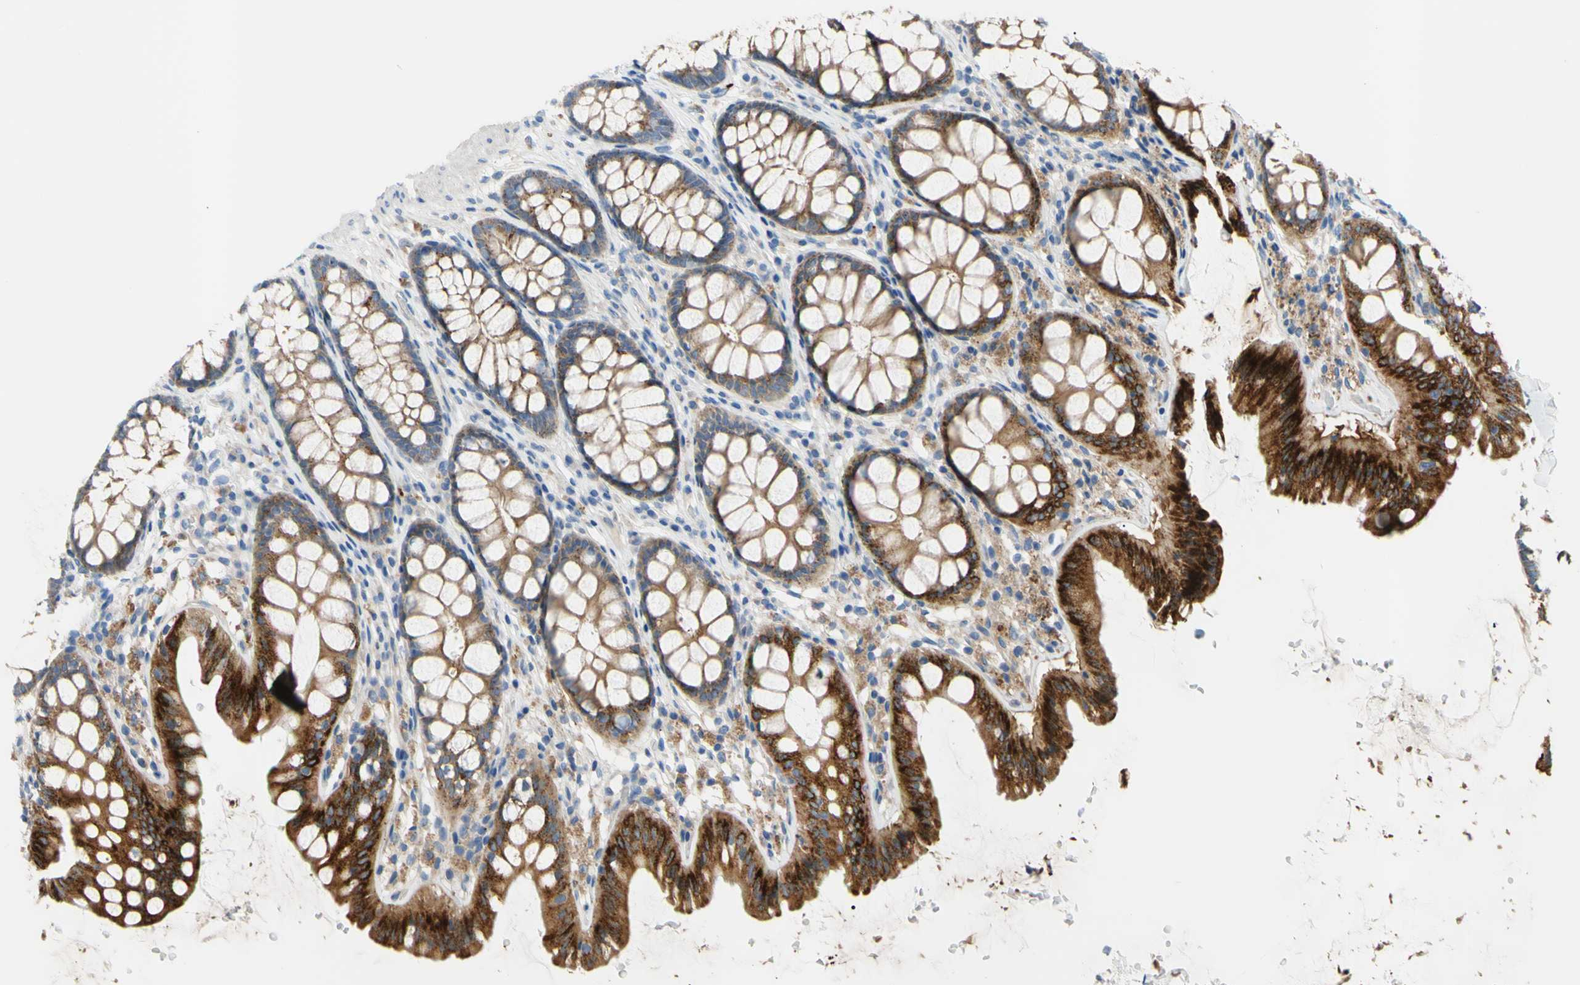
{"staining": {"intensity": "negative", "quantity": "none", "location": "none"}, "tissue": "colon", "cell_type": "Endothelial cells", "image_type": "normal", "snomed": [{"axis": "morphology", "description": "Normal tissue, NOS"}, {"axis": "topography", "description": "Colon"}], "caption": "Immunohistochemistry of benign colon reveals no expression in endothelial cells.", "gene": "TMEM59L", "patient": {"sex": "female", "age": 55}}